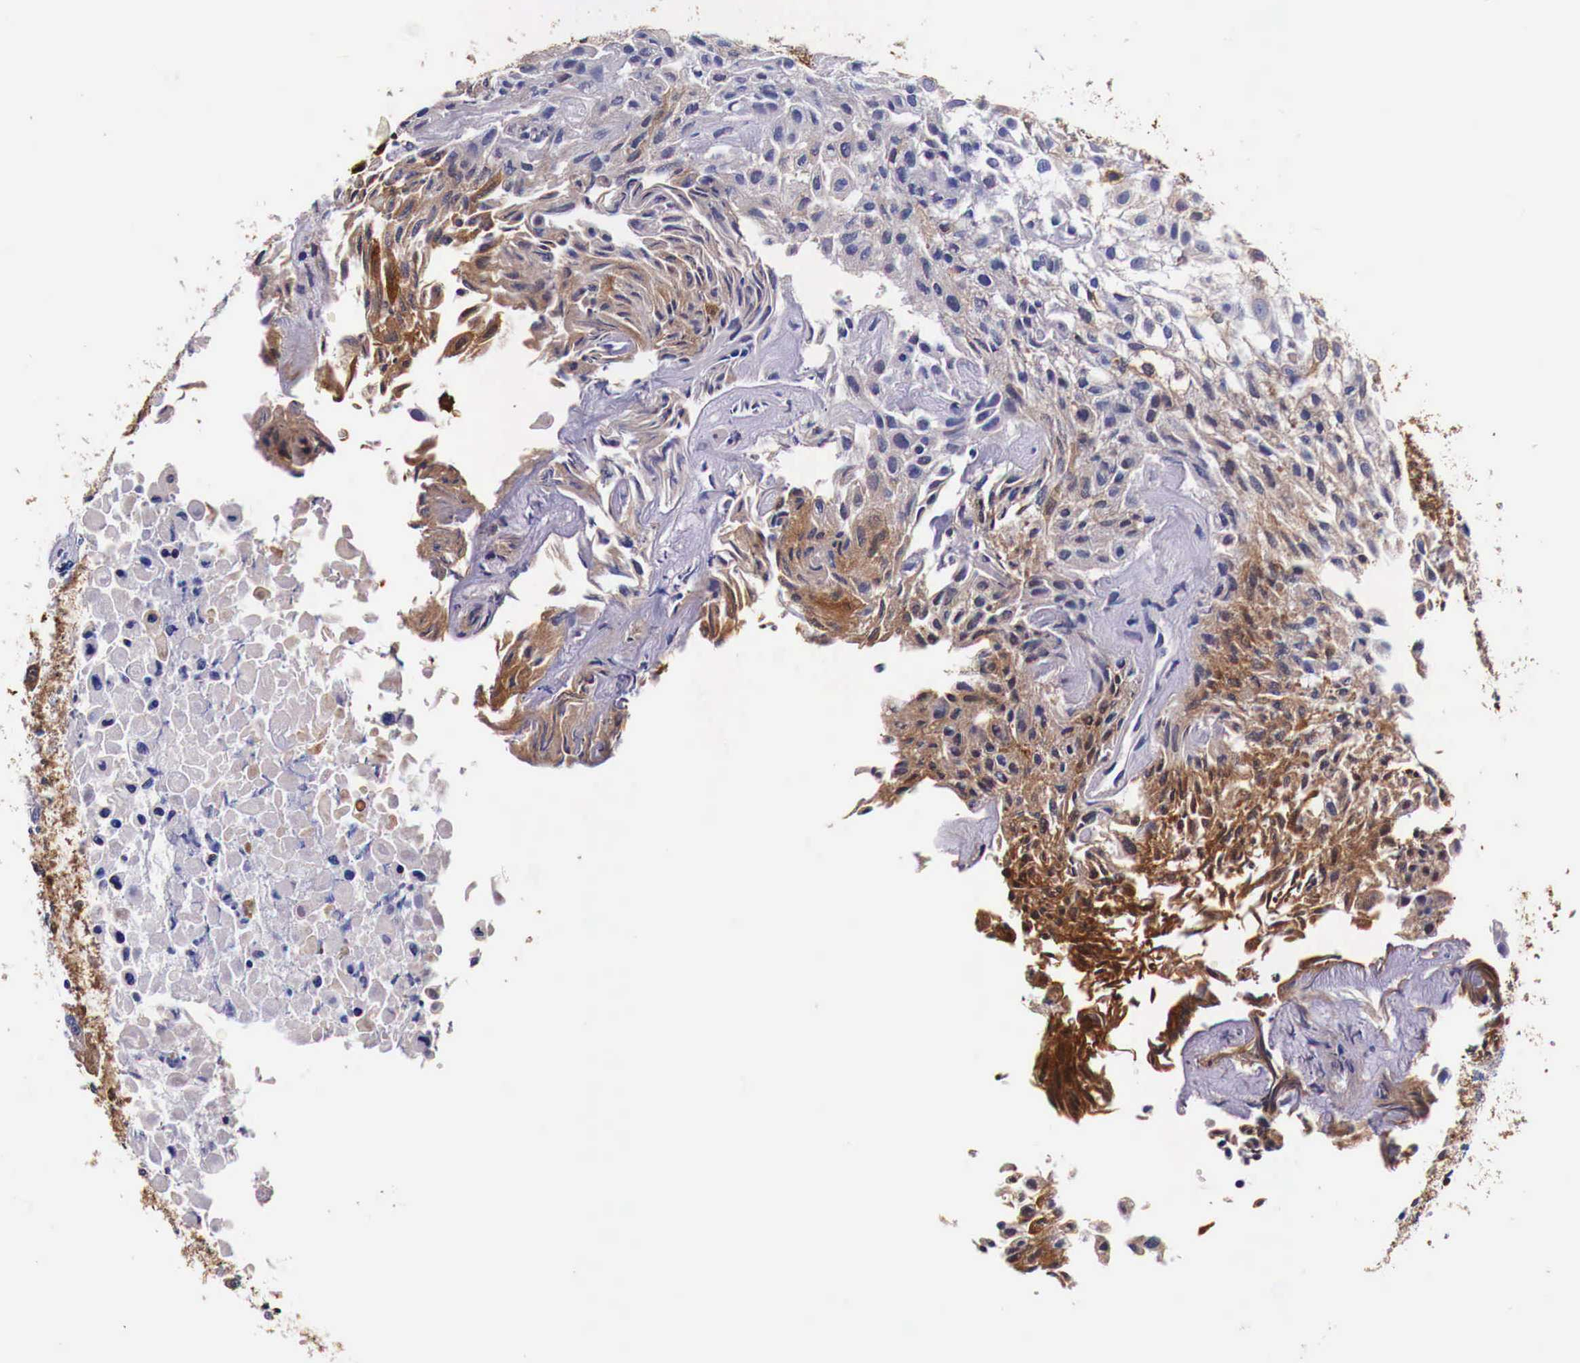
{"staining": {"intensity": "moderate", "quantity": "<25%", "location": "cytoplasmic/membranous"}, "tissue": "urothelial cancer", "cell_type": "Tumor cells", "image_type": "cancer", "snomed": [{"axis": "morphology", "description": "Urothelial carcinoma, High grade"}, {"axis": "topography", "description": "Urinary bladder"}], "caption": "An IHC image of neoplastic tissue is shown. Protein staining in brown labels moderate cytoplasmic/membranous positivity in urothelial carcinoma (high-grade) within tumor cells.", "gene": "HSPB1", "patient": {"sex": "male", "age": 56}}